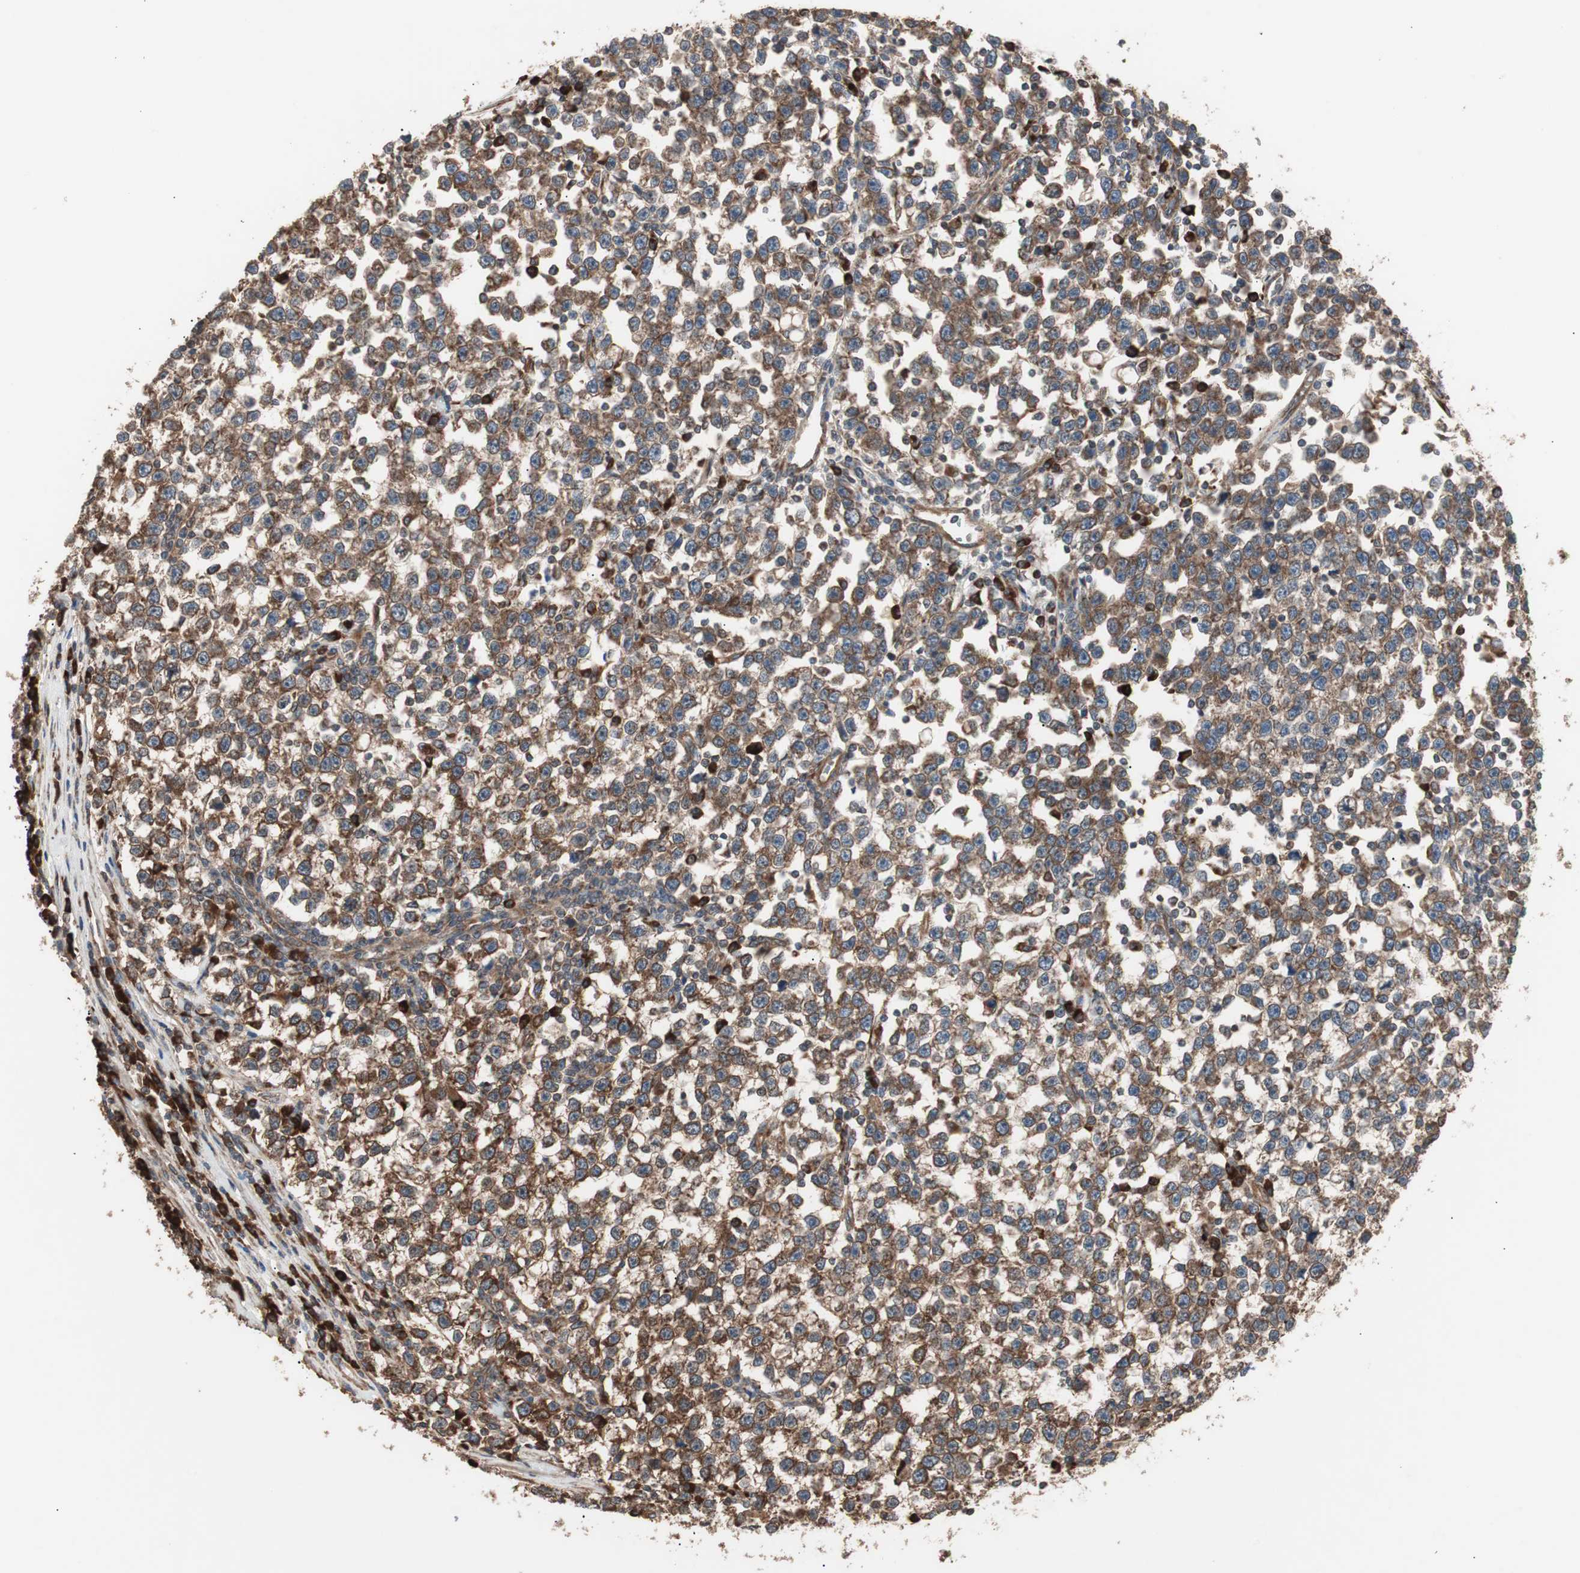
{"staining": {"intensity": "moderate", "quantity": ">75%", "location": "cytoplasmic/membranous"}, "tissue": "testis cancer", "cell_type": "Tumor cells", "image_type": "cancer", "snomed": [{"axis": "morphology", "description": "Seminoma, NOS"}, {"axis": "topography", "description": "Testis"}], "caption": "A medium amount of moderate cytoplasmic/membranous expression is identified in approximately >75% of tumor cells in testis cancer (seminoma) tissue.", "gene": "LZTS1", "patient": {"sex": "male", "age": 43}}